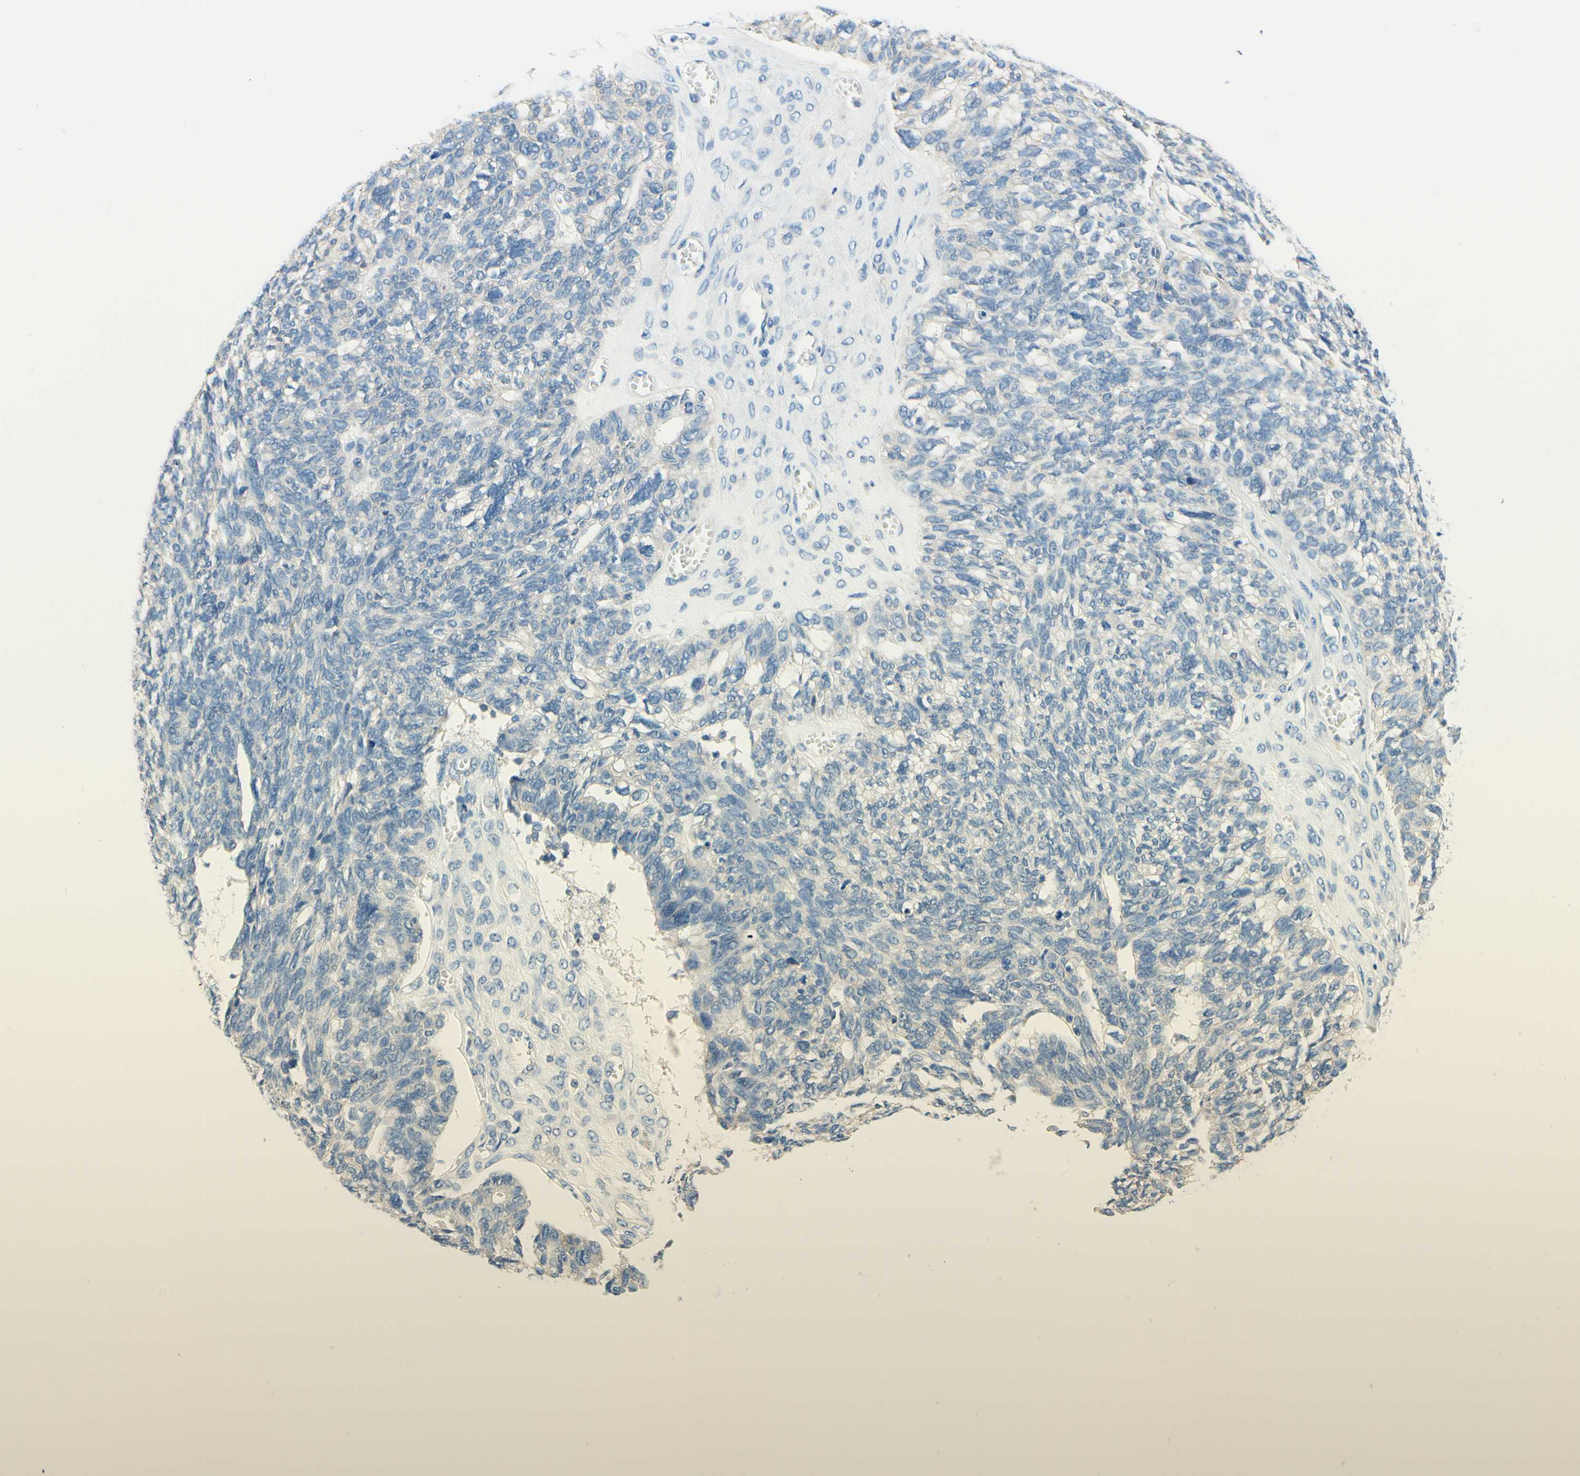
{"staining": {"intensity": "negative", "quantity": "none", "location": "none"}, "tissue": "ovarian cancer", "cell_type": "Tumor cells", "image_type": "cancer", "snomed": [{"axis": "morphology", "description": "Cystadenocarcinoma, serous, NOS"}, {"axis": "topography", "description": "Ovary"}], "caption": "This is an immunohistochemistry (IHC) histopathology image of ovarian serous cystadenocarcinoma. There is no staining in tumor cells.", "gene": "PASD1", "patient": {"sex": "female", "age": 79}}